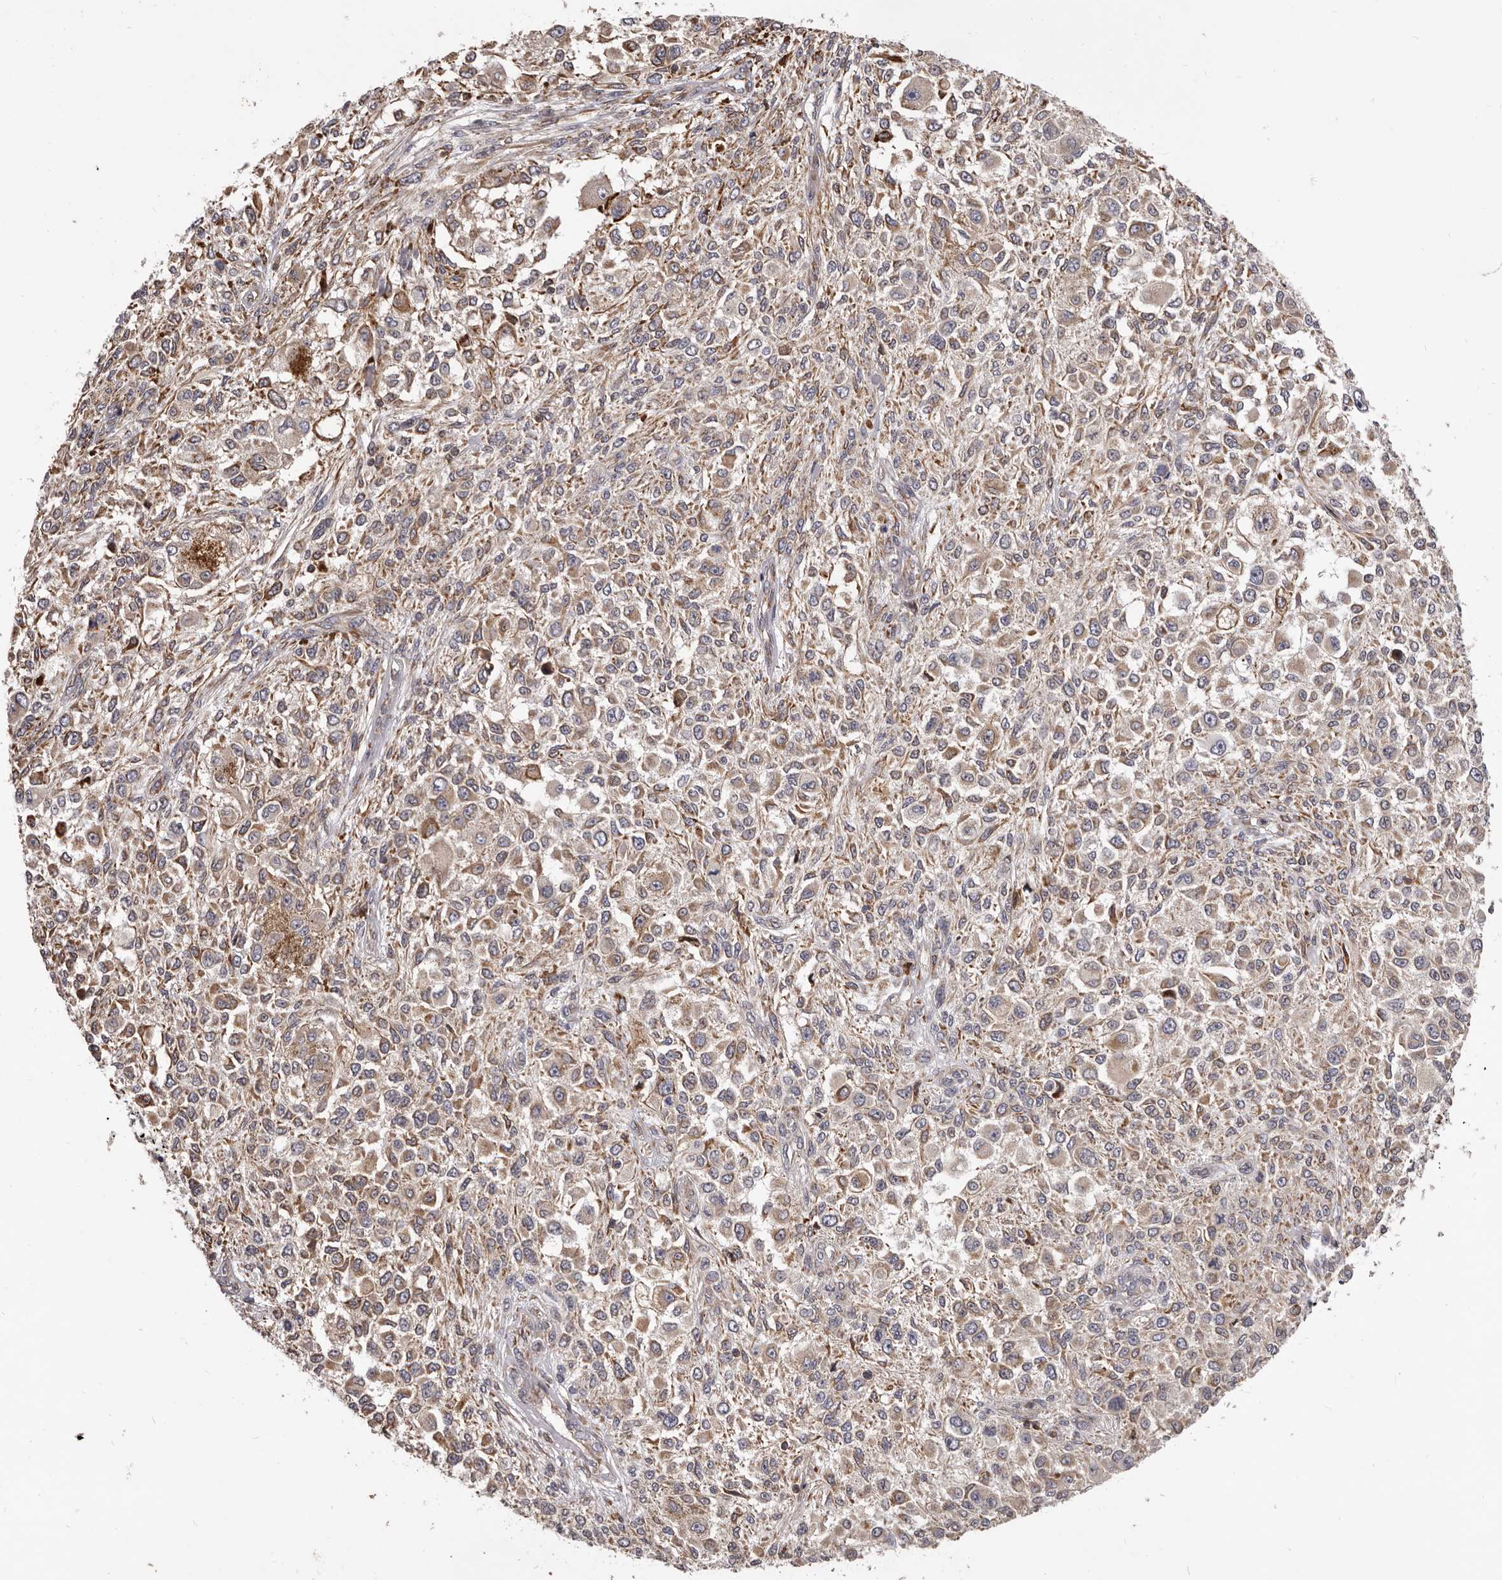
{"staining": {"intensity": "weak", "quantity": "25%-75%", "location": "cytoplasmic/membranous"}, "tissue": "melanoma", "cell_type": "Tumor cells", "image_type": "cancer", "snomed": [{"axis": "morphology", "description": "Necrosis, NOS"}, {"axis": "morphology", "description": "Malignant melanoma, NOS"}, {"axis": "topography", "description": "Skin"}], "caption": "A histopathology image of human melanoma stained for a protein shows weak cytoplasmic/membranous brown staining in tumor cells. Nuclei are stained in blue.", "gene": "ALPK1", "patient": {"sex": "female", "age": 87}}